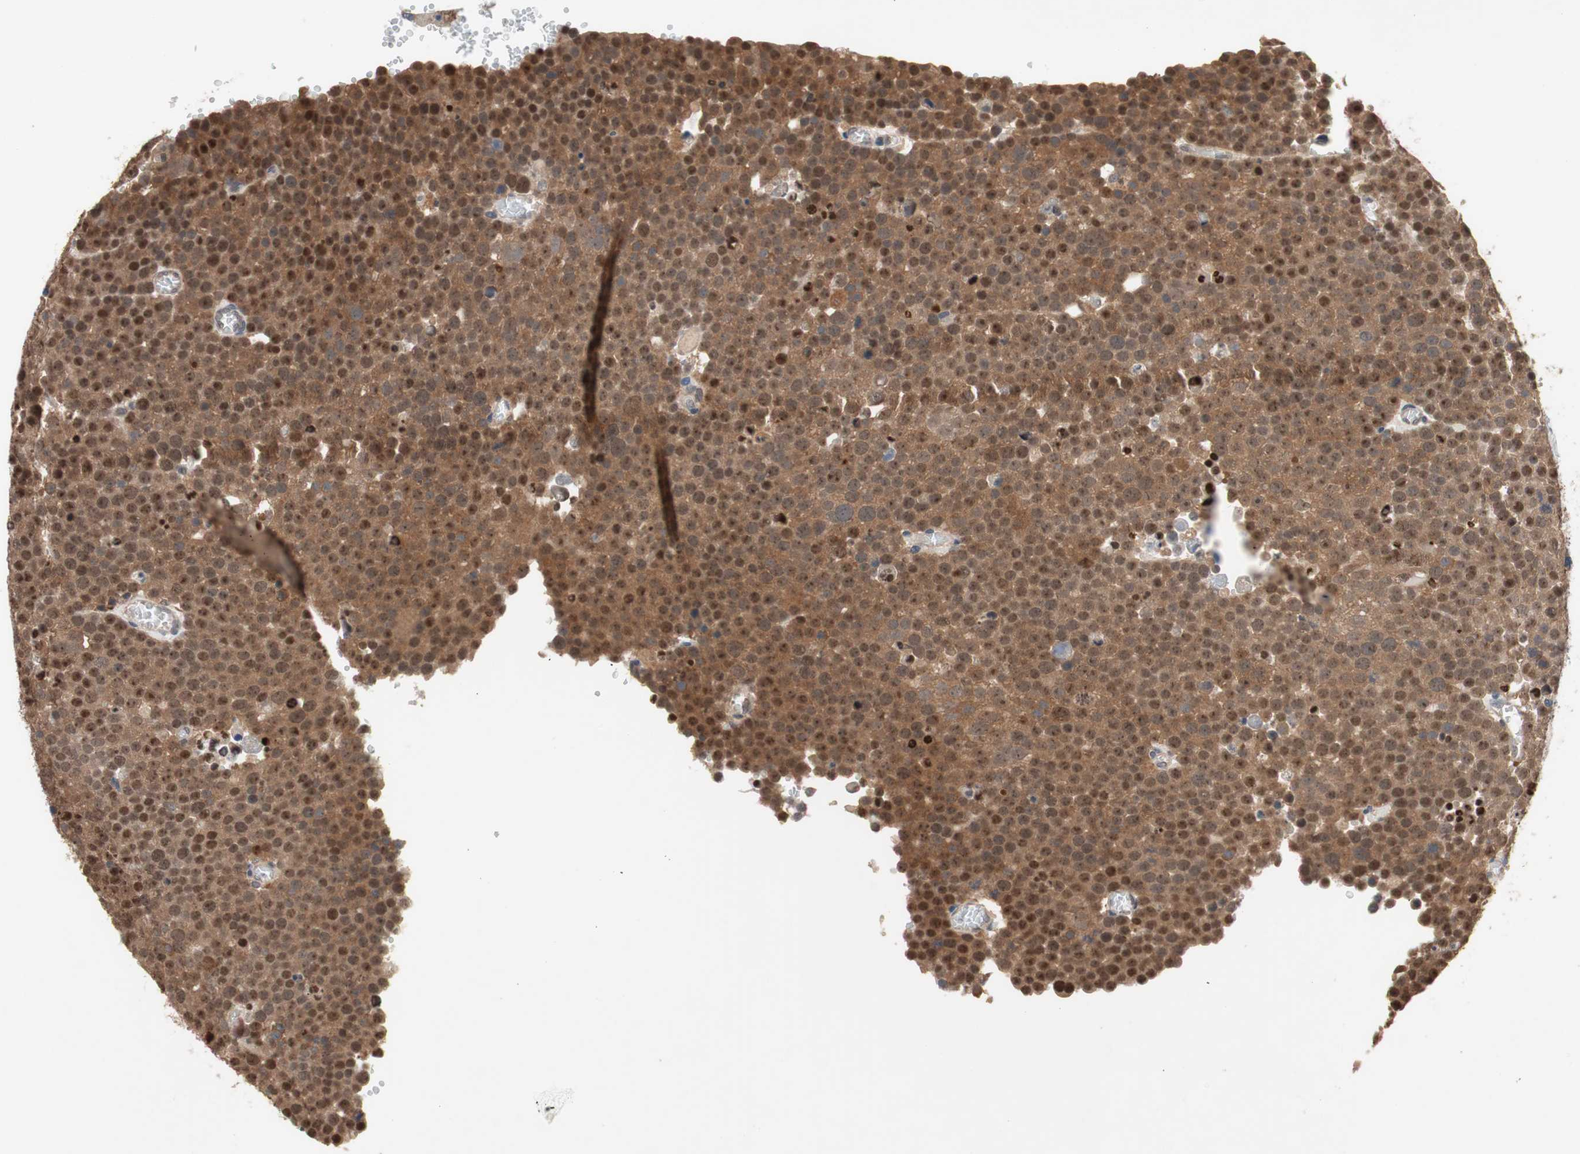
{"staining": {"intensity": "moderate", "quantity": ">75%", "location": "cytoplasmic/membranous,nuclear"}, "tissue": "testis cancer", "cell_type": "Tumor cells", "image_type": "cancer", "snomed": [{"axis": "morphology", "description": "Seminoma, NOS"}, {"axis": "topography", "description": "Testis"}], "caption": "Human testis cancer (seminoma) stained with a protein marker exhibits moderate staining in tumor cells.", "gene": "GART", "patient": {"sex": "male", "age": 71}}